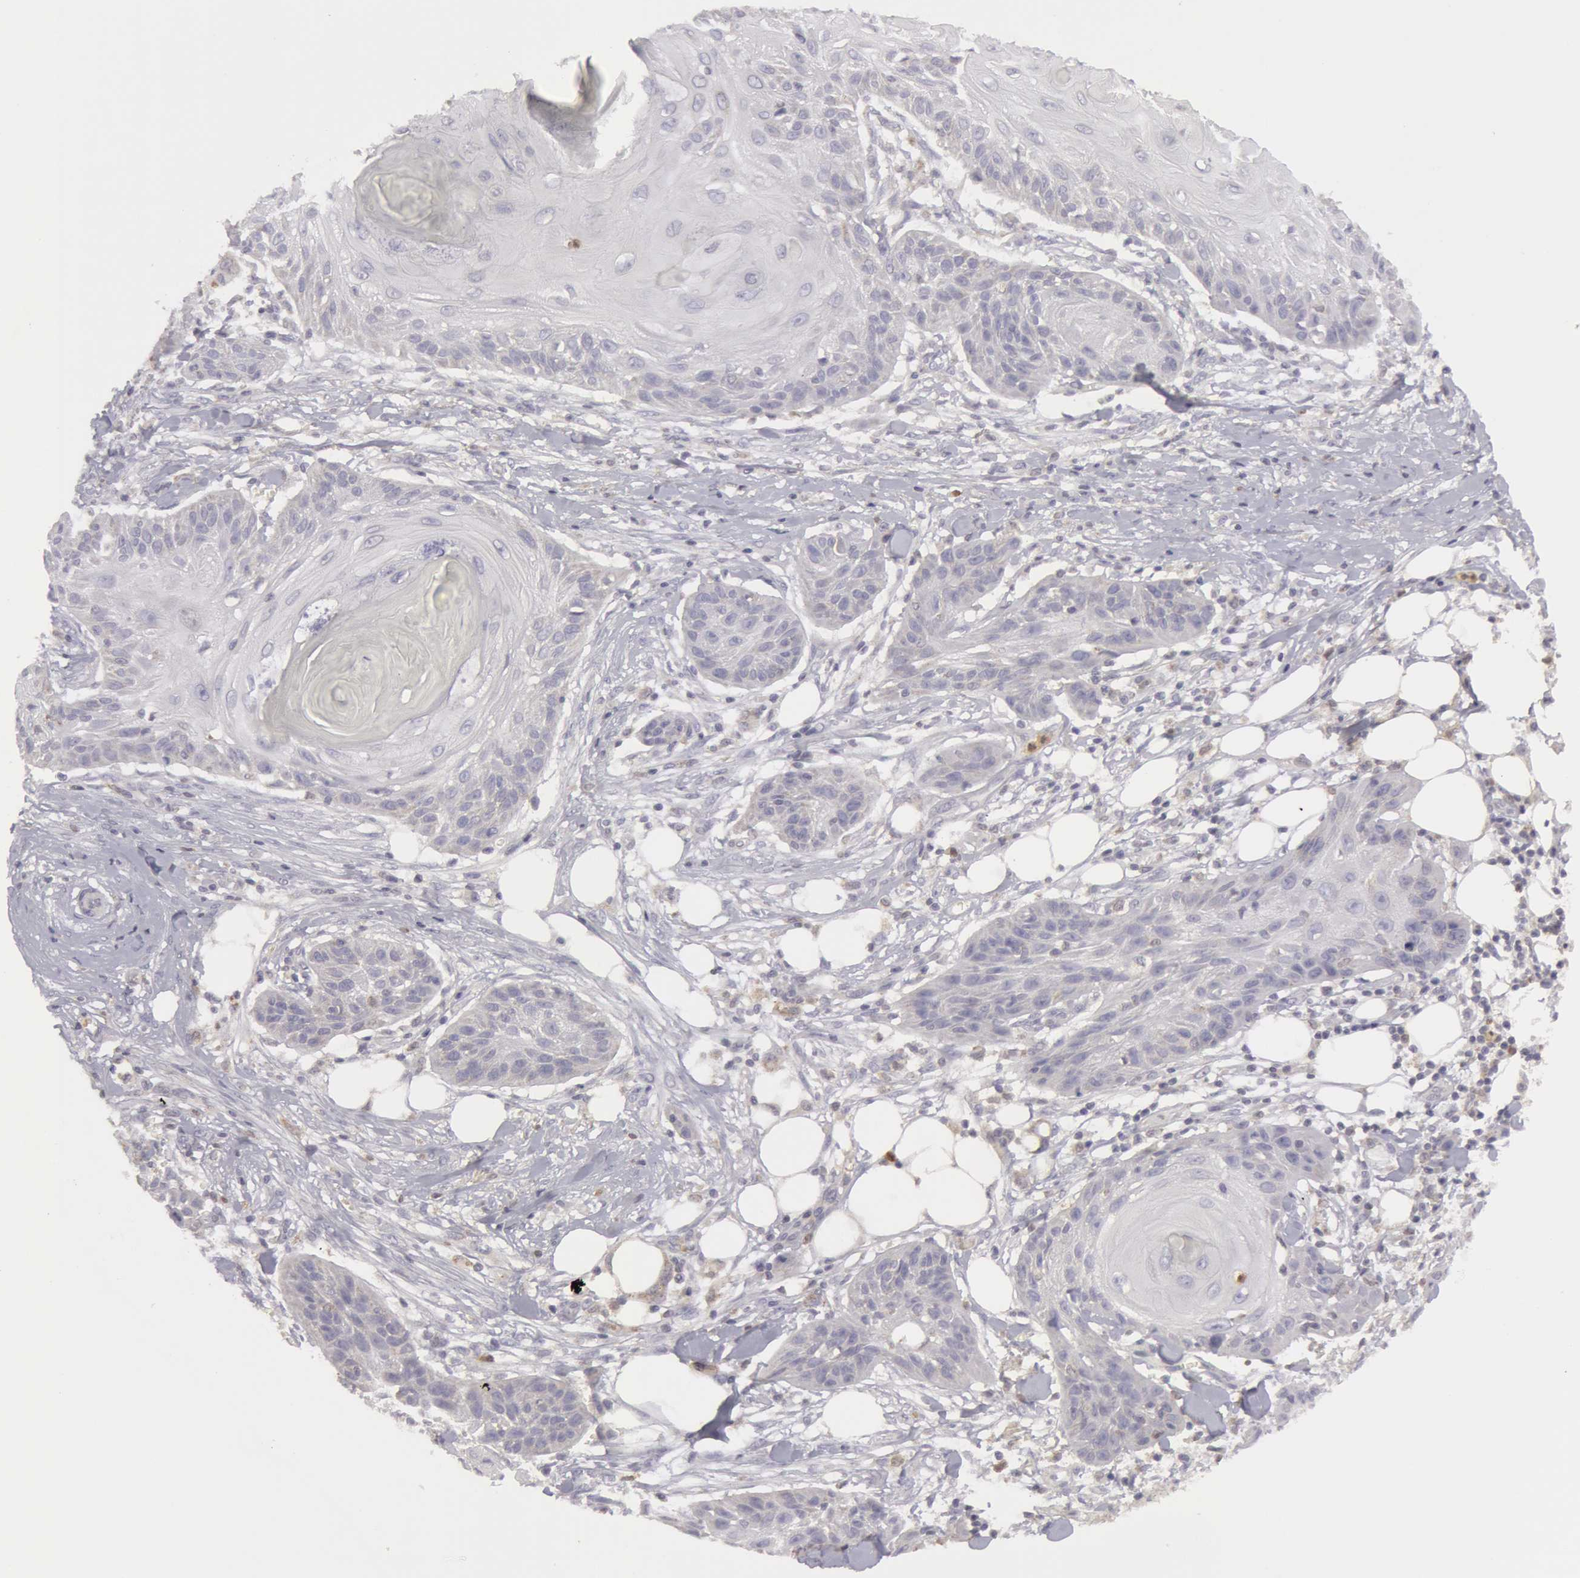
{"staining": {"intensity": "weak", "quantity": "<25%", "location": "cytoplasmic/membranous"}, "tissue": "skin cancer", "cell_type": "Tumor cells", "image_type": "cancer", "snomed": [{"axis": "morphology", "description": "Squamous cell carcinoma, NOS"}, {"axis": "topography", "description": "Skin"}], "caption": "Immunohistochemistry (IHC) micrograph of neoplastic tissue: human squamous cell carcinoma (skin) stained with DAB (3,3'-diaminobenzidine) shows no significant protein positivity in tumor cells. The staining is performed using DAB (3,3'-diaminobenzidine) brown chromogen with nuclei counter-stained in using hematoxylin.", "gene": "CAT", "patient": {"sex": "female", "age": 88}}